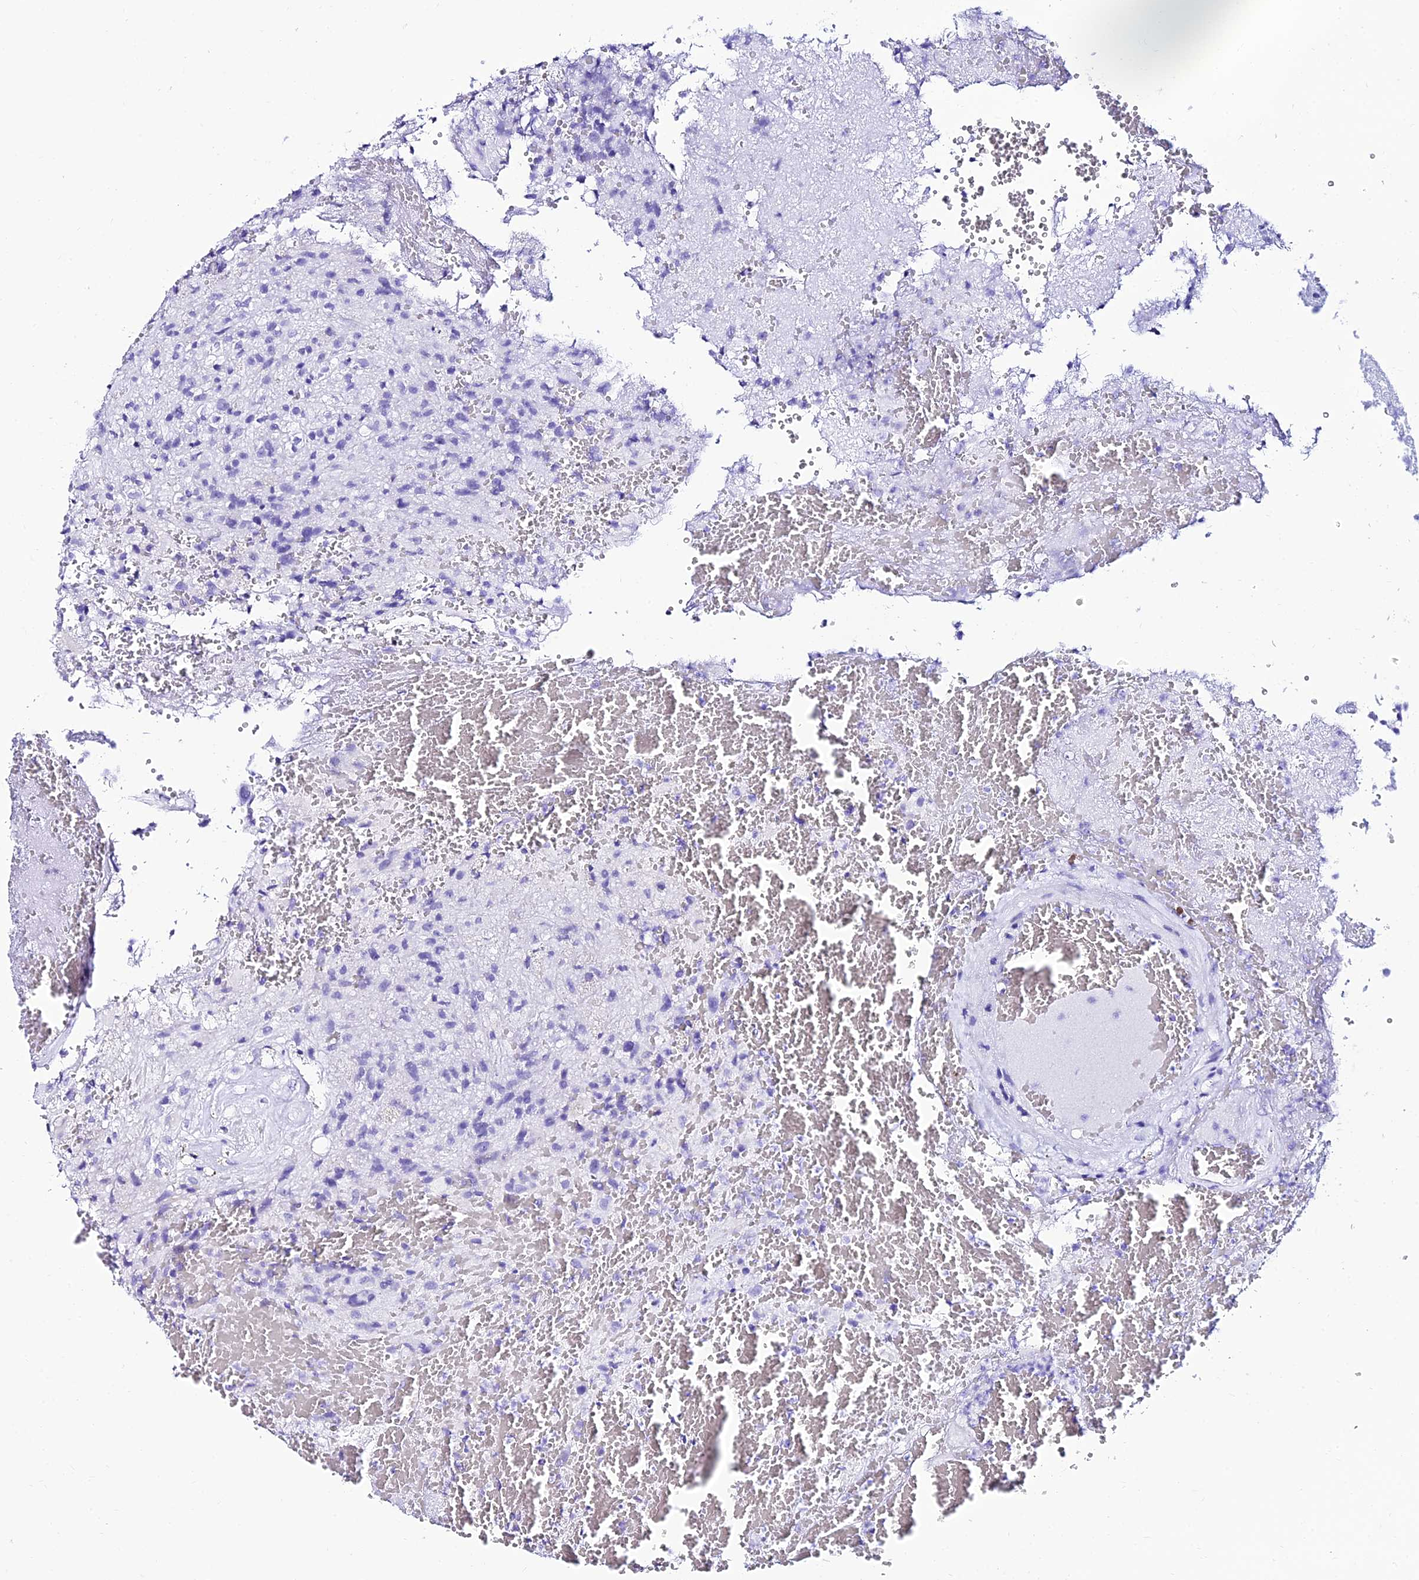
{"staining": {"intensity": "negative", "quantity": "none", "location": "none"}, "tissue": "glioma", "cell_type": "Tumor cells", "image_type": "cancer", "snomed": [{"axis": "morphology", "description": "Glioma, malignant, High grade"}, {"axis": "topography", "description": "Brain"}], "caption": "Protein analysis of glioma exhibits no significant expression in tumor cells.", "gene": "CDNF", "patient": {"sex": "male", "age": 56}}